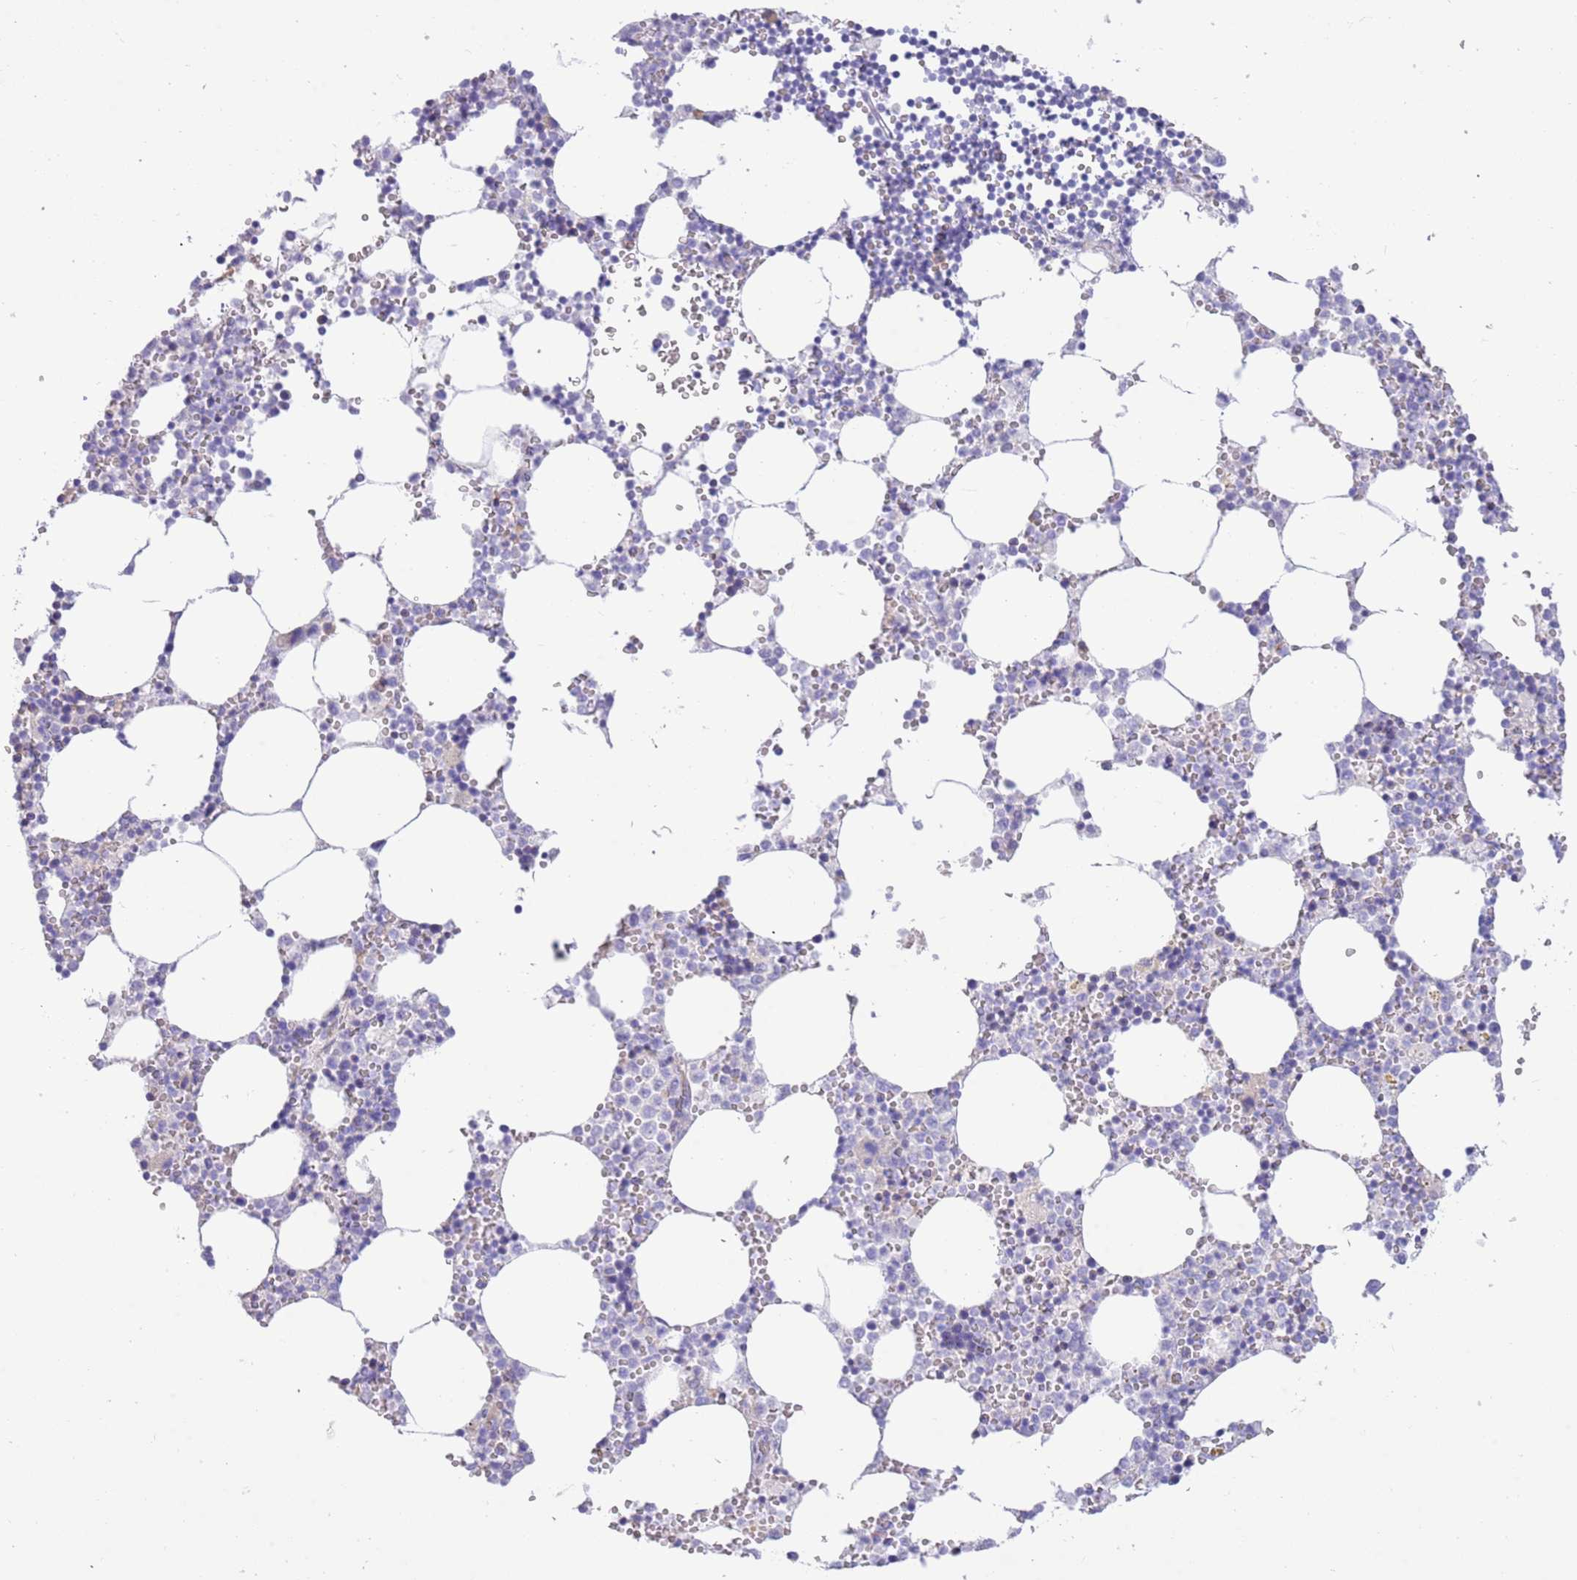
{"staining": {"intensity": "negative", "quantity": "none", "location": "none"}, "tissue": "bone marrow", "cell_type": "Hematopoietic cells", "image_type": "normal", "snomed": [{"axis": "morphology", "description": "Normal tissue, NOS"}, {"axis": "topography", "description": "Bone marrow"}], "caption": "Hematopoietic cells are negative for protein expression in unremarkable human bone marrow. Nuclei are stained in blue.", "gene": "ACR", "patient": {"sex": "female", "age": 64}}